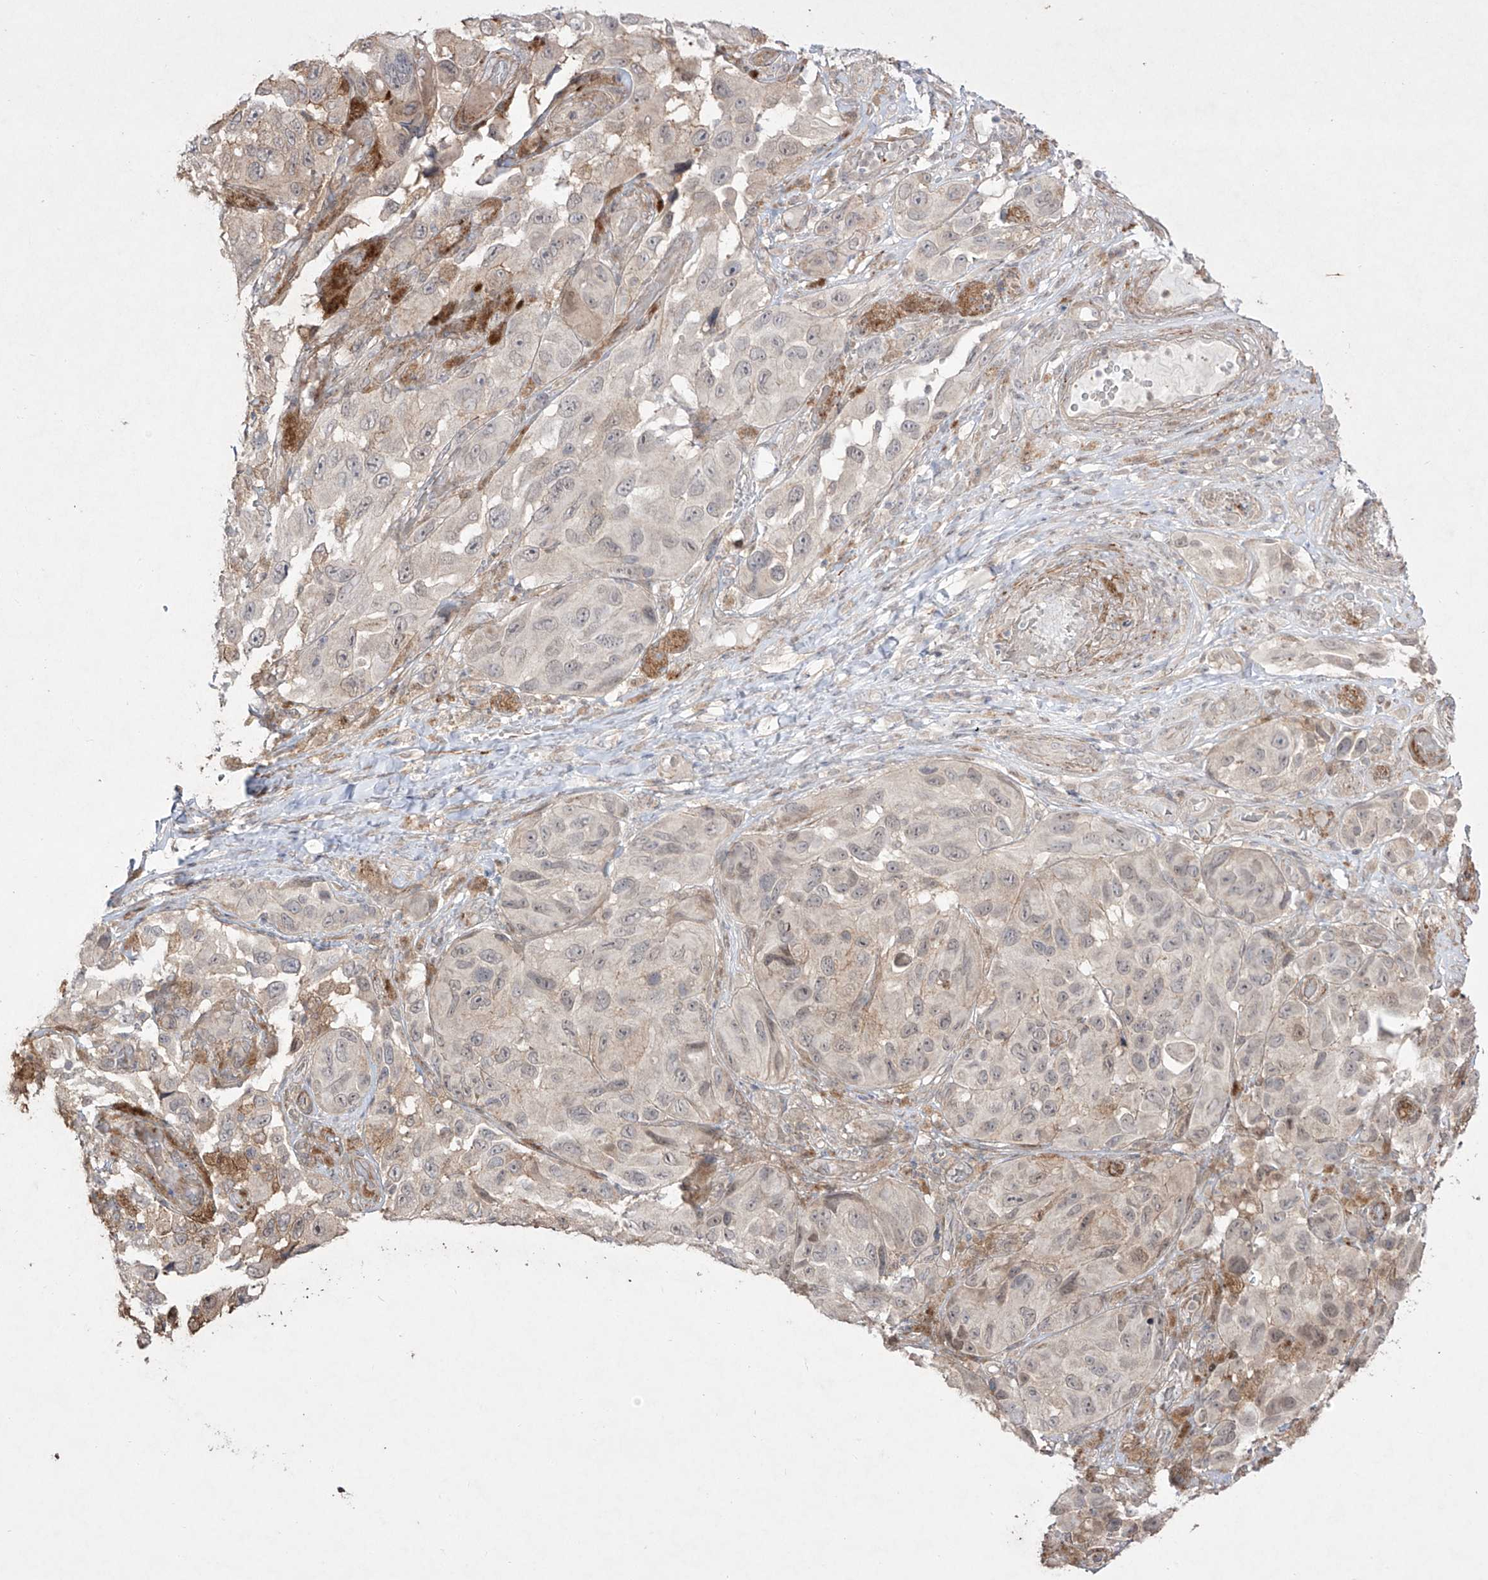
{"staining": {"intensity": "moderate", "quantity": "<25%", "location": "cytoplasmic/membranous"}, "tissue": "melanoma", "cell_type": "Tumor cells", "image_type": "cancer", "snomed": [{"axis": "morphology", "description": "Malignant melanoma, NOS"}, {"axis": "topography", "description": "Skin"}], "caption": "A photomicrograph showing moderate cytoplasmic/membranous staining in about <25% of tumor cells in malignant melanoma, as visualized by brown immunohistochemical staining.", "gene": "KDM1B", "patient": {"sex": "female", "age": 73}}